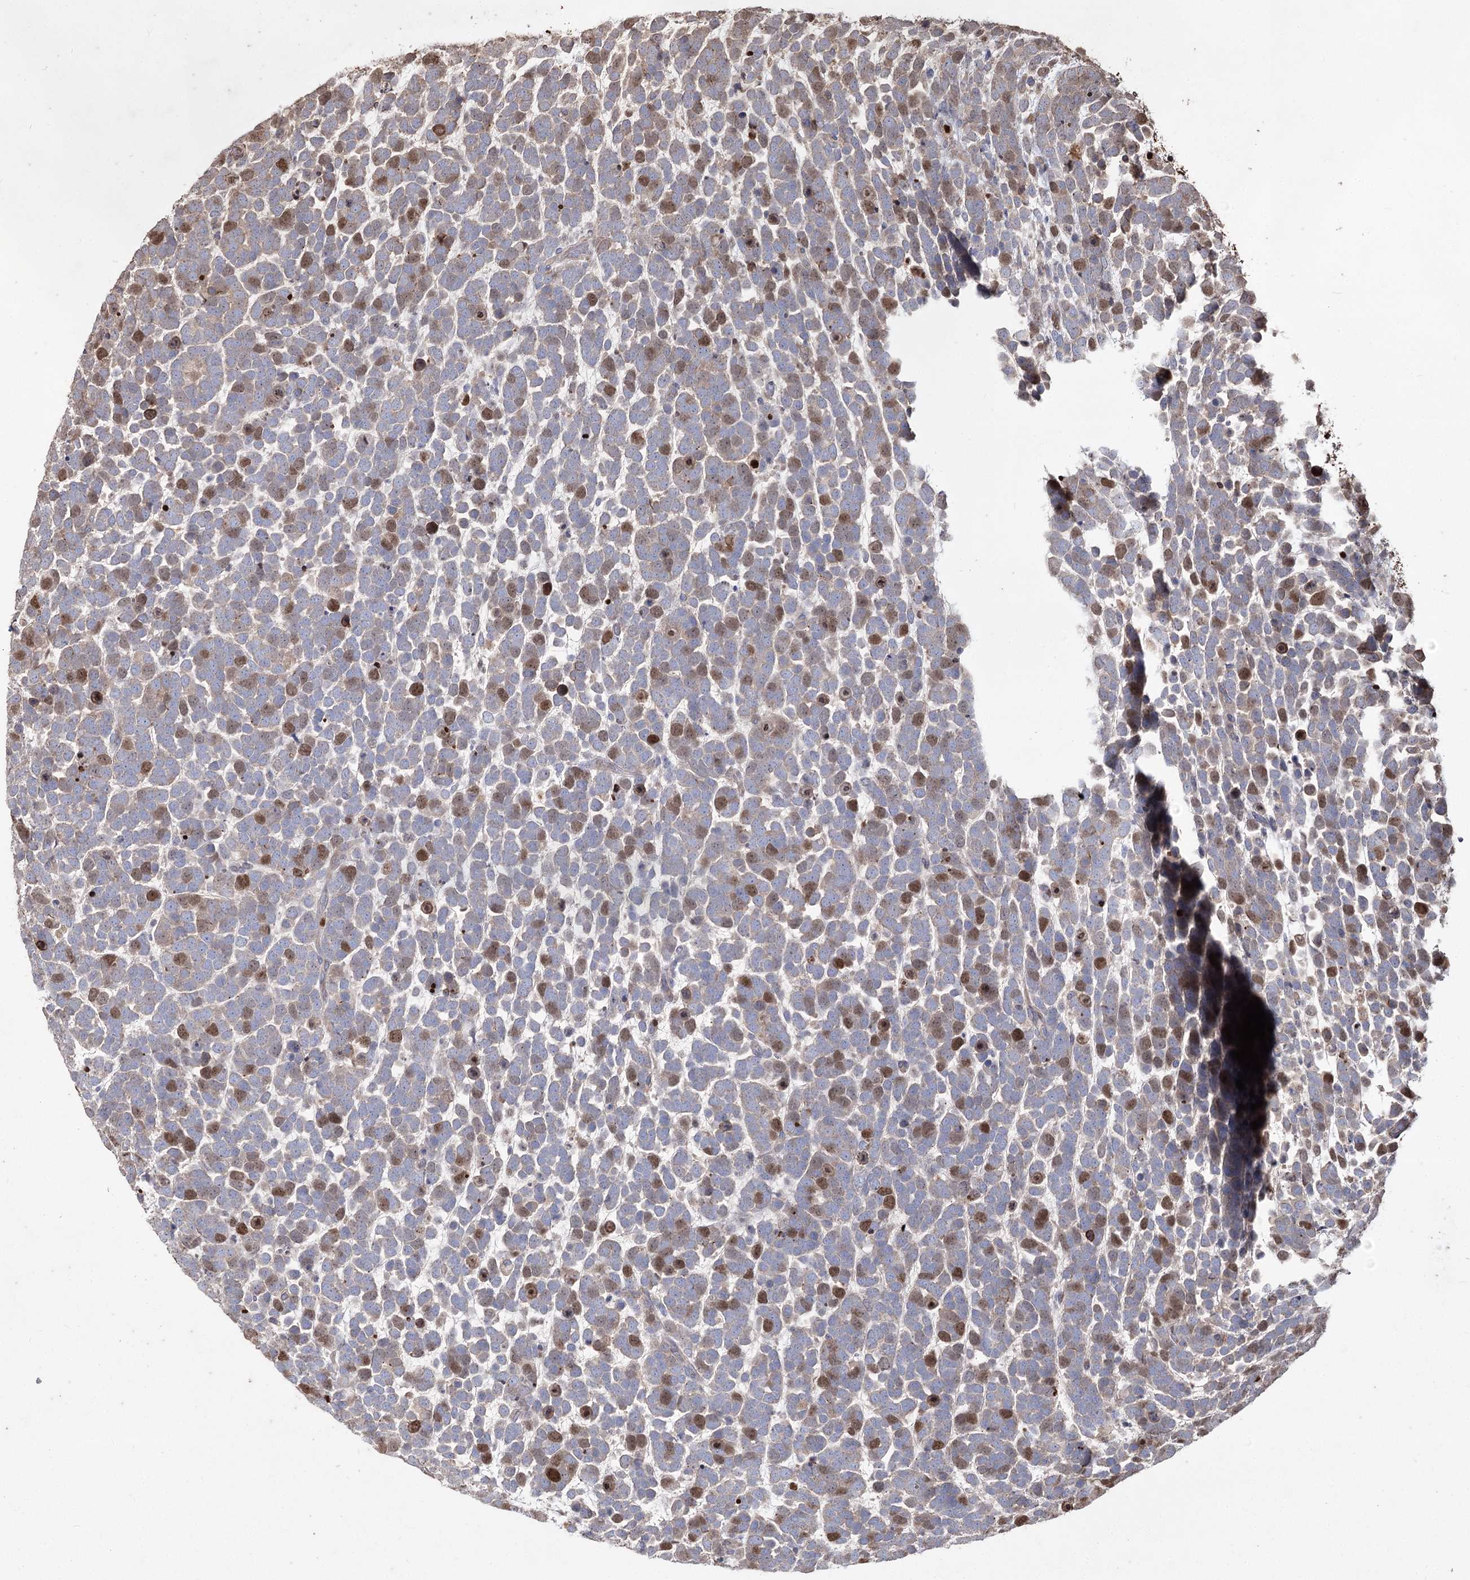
{"staining": {"intensity": "moderate", "quantity": "25%-75%", "location": "nuclear"}, "tissue": "urothelial cancer", "cell_type": "Tumor cells", "image_type": "cancer", "snomed": [{"axis": "morphology", "description": "Urothelial carcinoma, High grade"}, {"axis": "topography", "description": "Urinary bladder"}], "caption": "Moderate nuclear protein staining is seen in approximately 25%-75% of tumor cells in urothelial cancer.", "gene": "PRC1", "patient": {"sex": "female", "age": 82}}